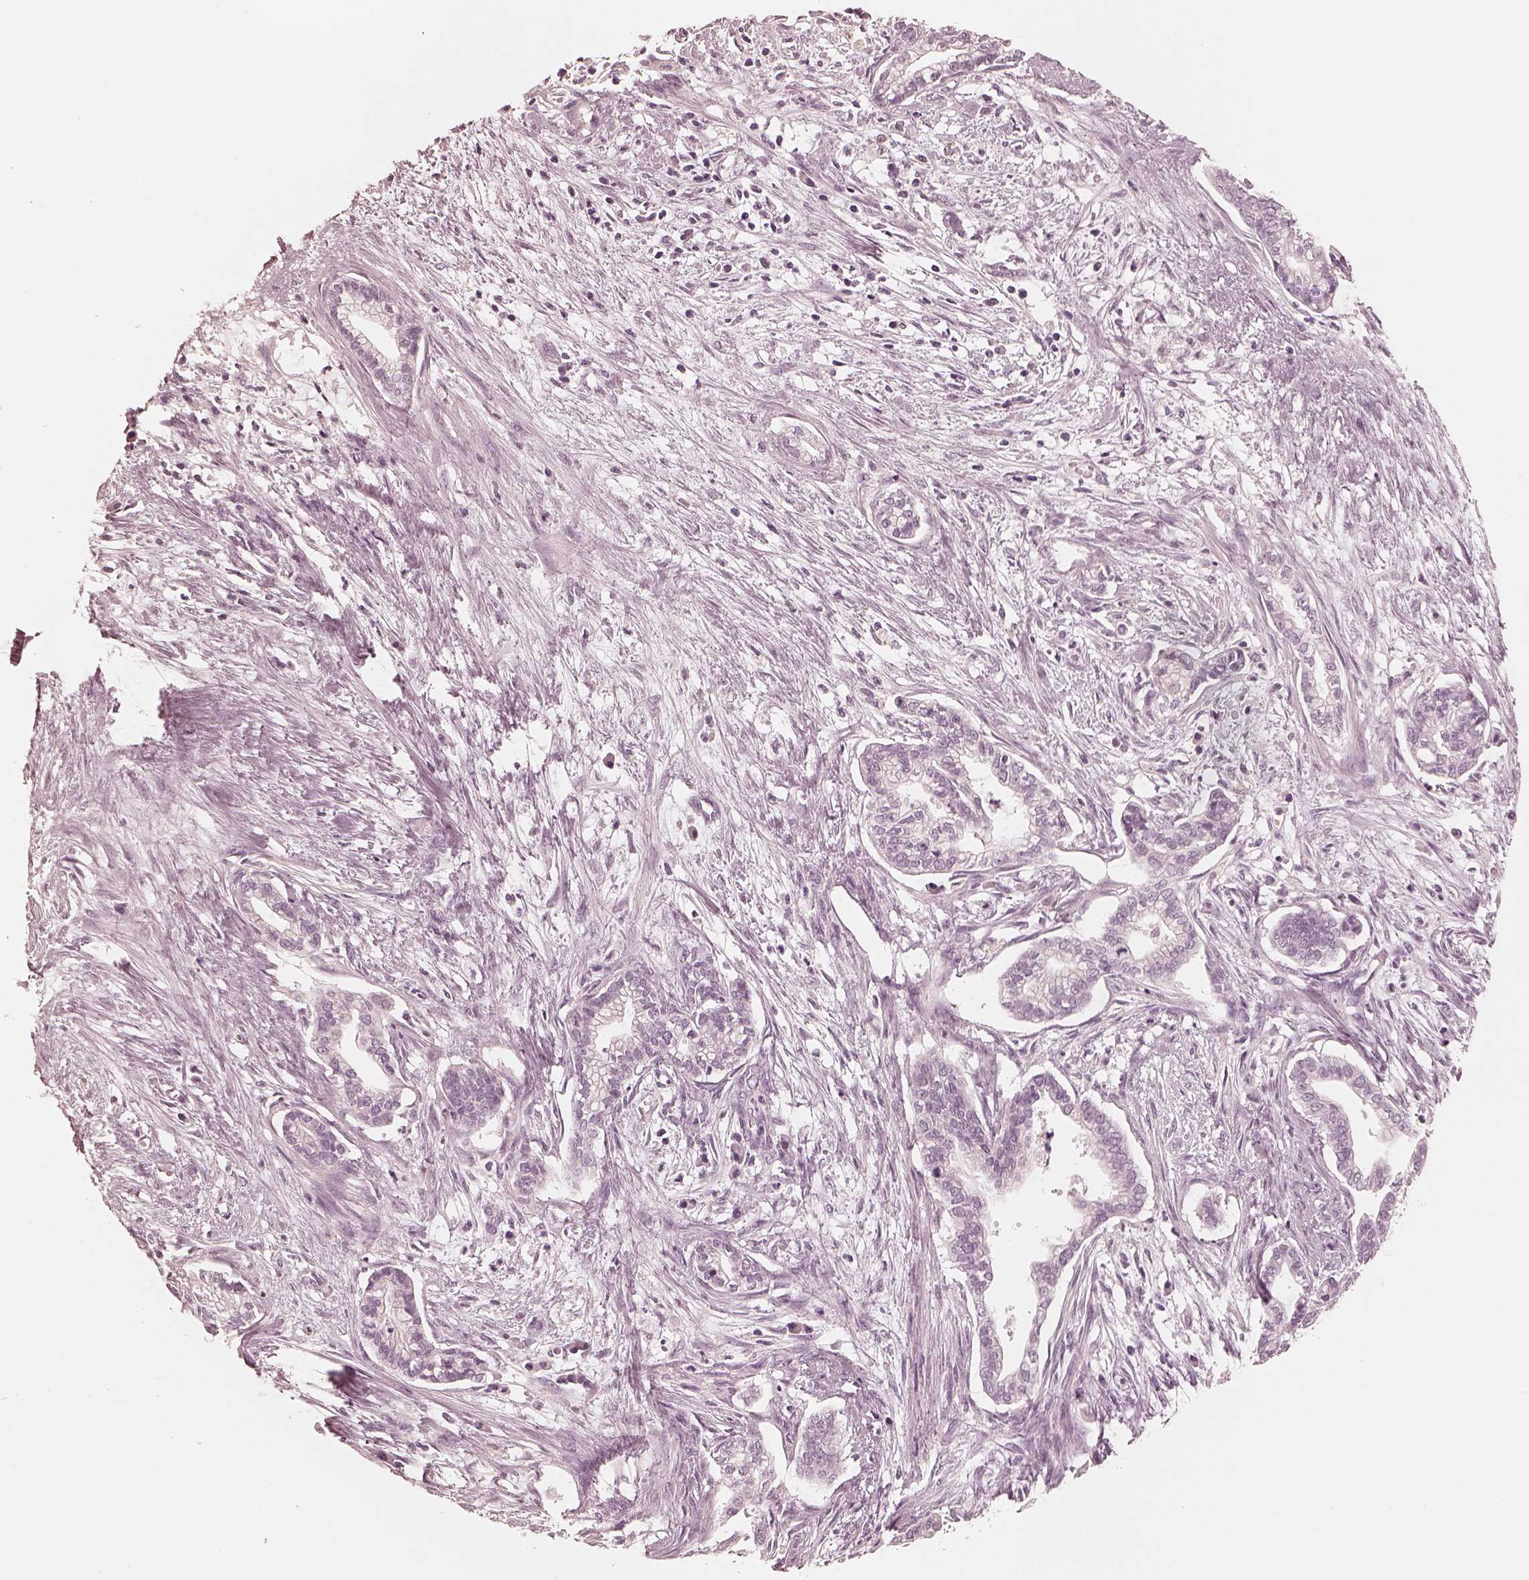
{"staining": {"intensity": "negative", "quantity": "none", "location": "none"}, "tissue": "cervical cancer", "cell_type": "Tumor cells", "image_type": "cancer", "snomed": [{"axis": "morphology", "description": "Adenocarcinoma, NOS"}, {"axis": "topography", "description": "Cervix"}], "caption": "IHC micrograph of cervical cancer stained for a protein (brown), which demonstrates no expression in tumor cells.", "gene": "CALR3", "patient": {"sex": "female", "age": 62}}